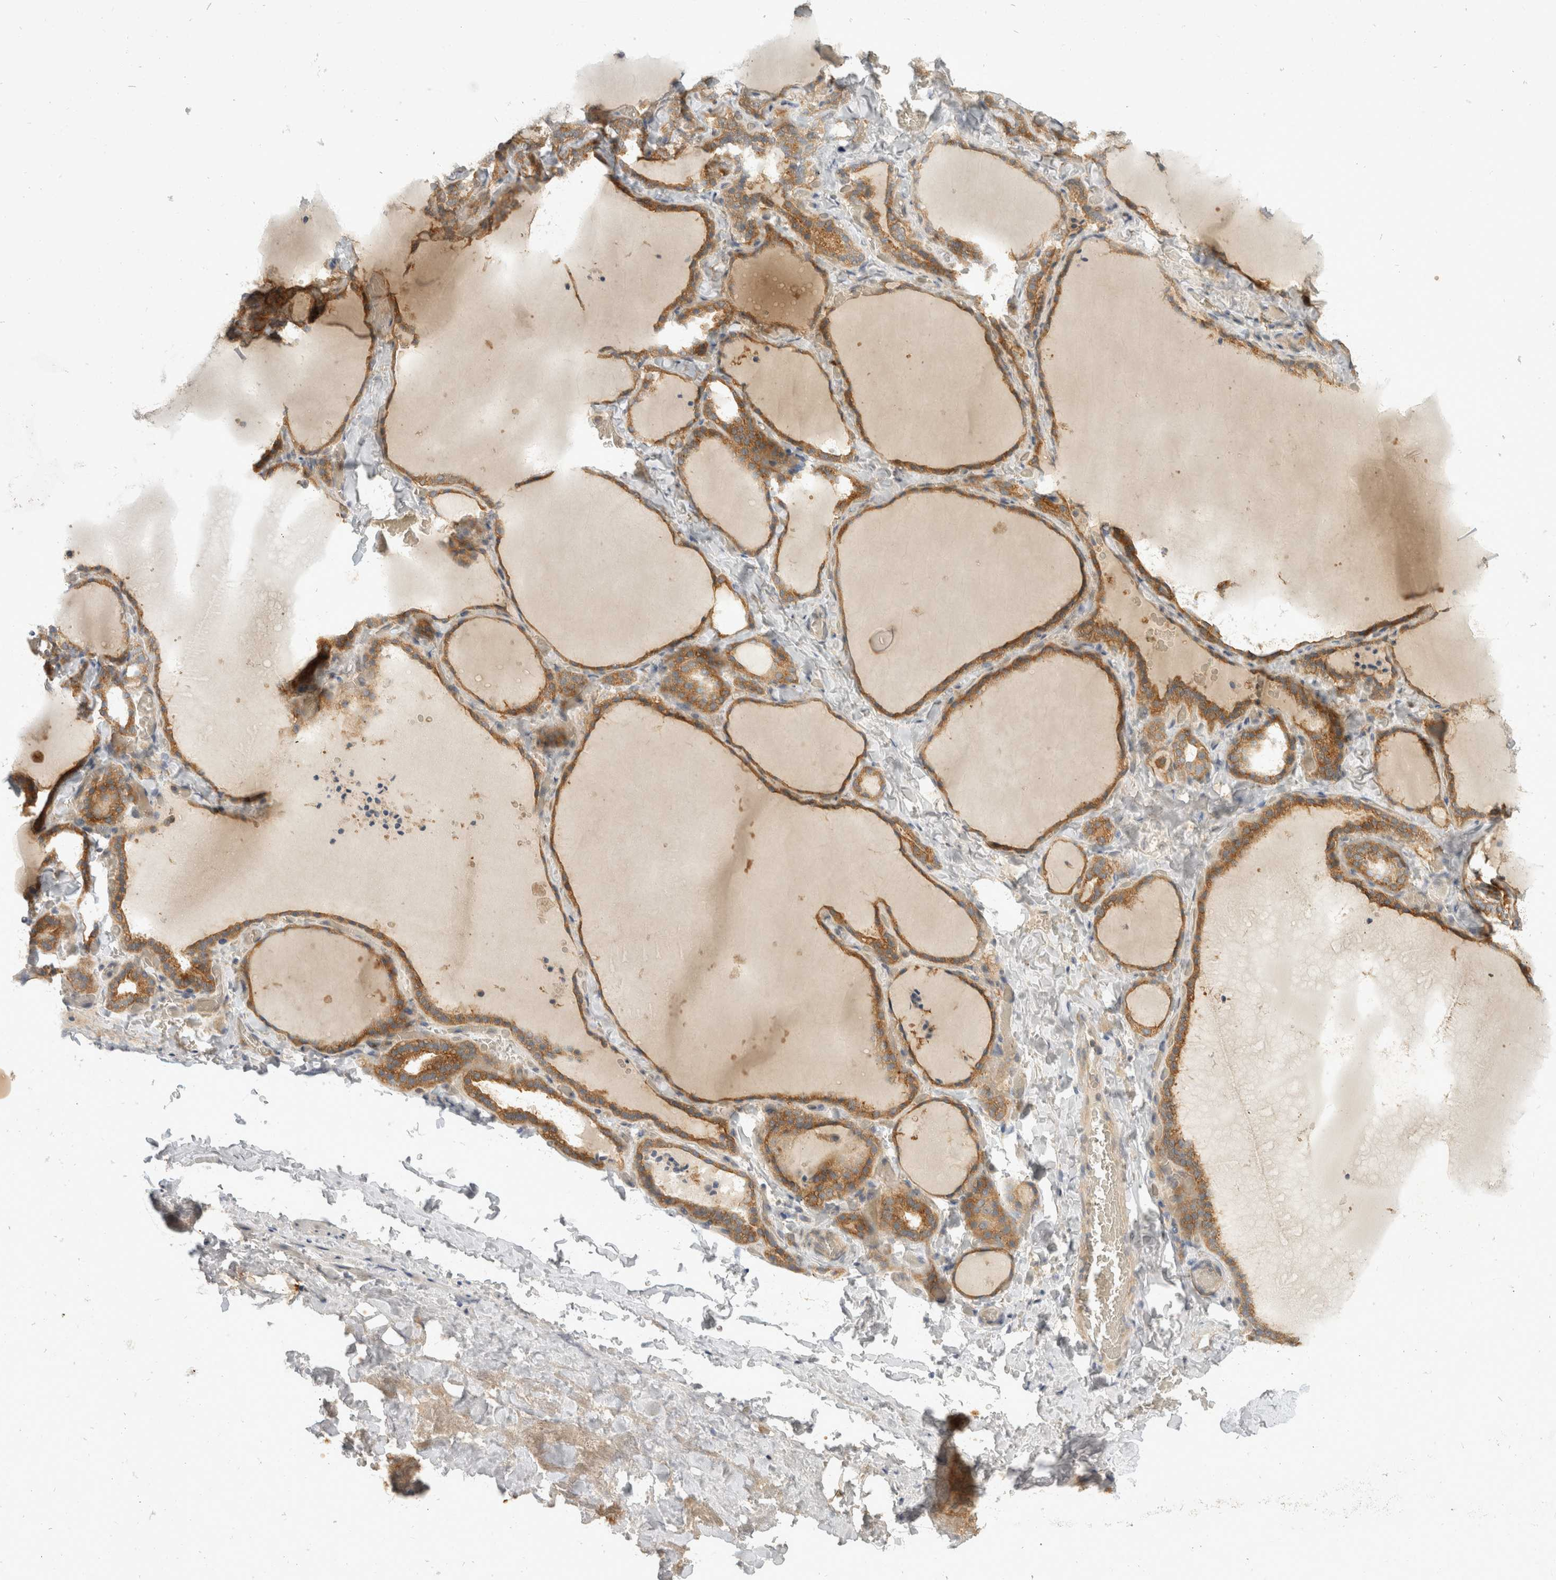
{"staining": {"intensity": "moderate", "quantity": ">75%", "location": "cytoplasmic/membranous"}, "tissue": "thyroid gland", "cell_type": "Glandular cells", "image_type": "normal", "snomed": [{"axis": "morphology", "description": "Normal tissue, NOS"}, {"axis": "topography", "description": "Thyroid gland"}], "caption": "Protein expression by IHC demonstrates moderate cytoplasmic/membranous expression in about >75% of glandular cells in benign thyroid gland. Using DAB (3,3'-diaminobenzidine) (brown) and hematoxylin (blue) stains, captured at high magnification using brightfield microscopy.", "gene": "TOM1L2", "patient": {"sex": "female", "age": 22}}